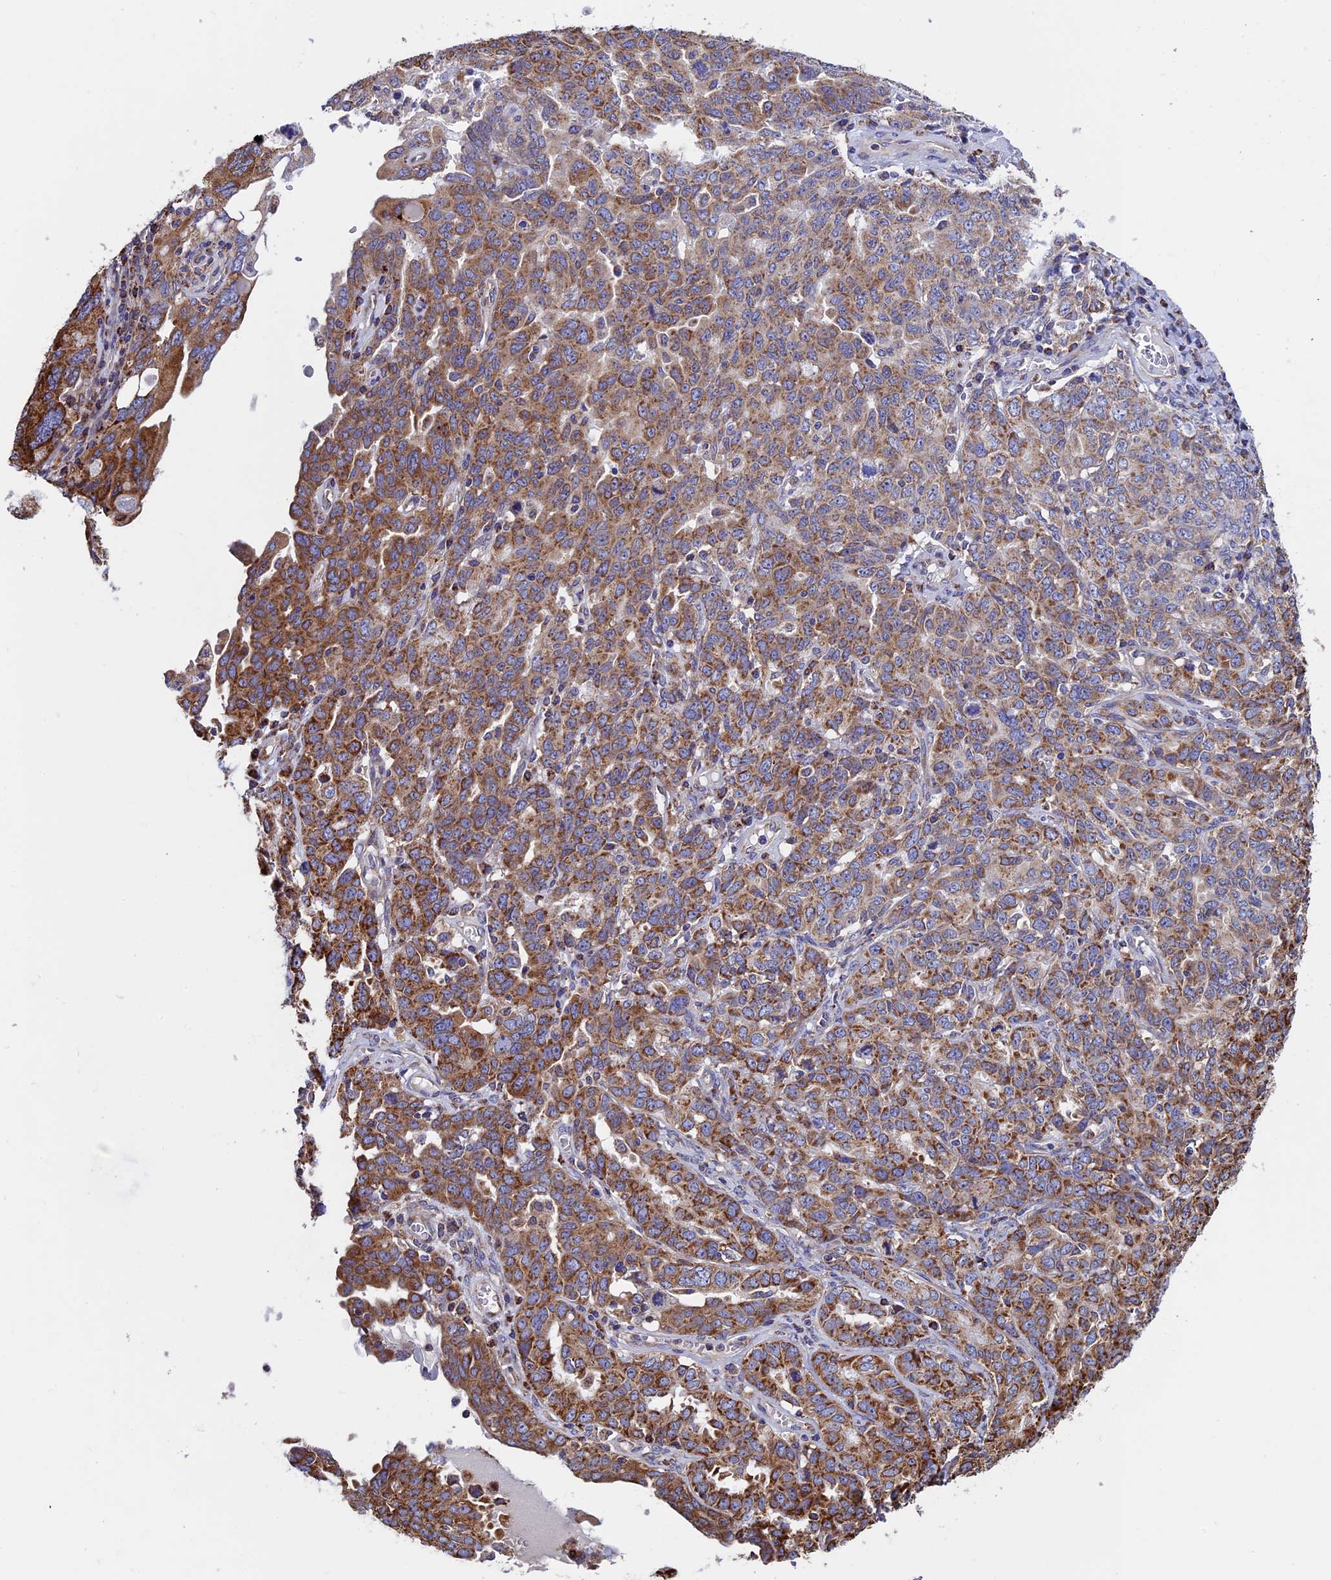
{"staining": {"intensity": "moderate", "quantity": ">75%", "location": "cytoplasmic/membranous"}, "tissue": "ovarian cancer", "cell_type": "Tumor cells", "image_type": "cancer", "snomed": [{"axis": "morphology", "description": "Carcinoma, endometroid"}, {"axis": "topography", "description": "Ovary"}], "caption": "This histopathology image displays IHC staining of endometroid carcinoma (ovarian), with medium moderate cytoplasmic/membranous positivity in about >75% of tumor cells.", "gene": "SLC9A5", "patient": {"sex": "female", "age": 62}}